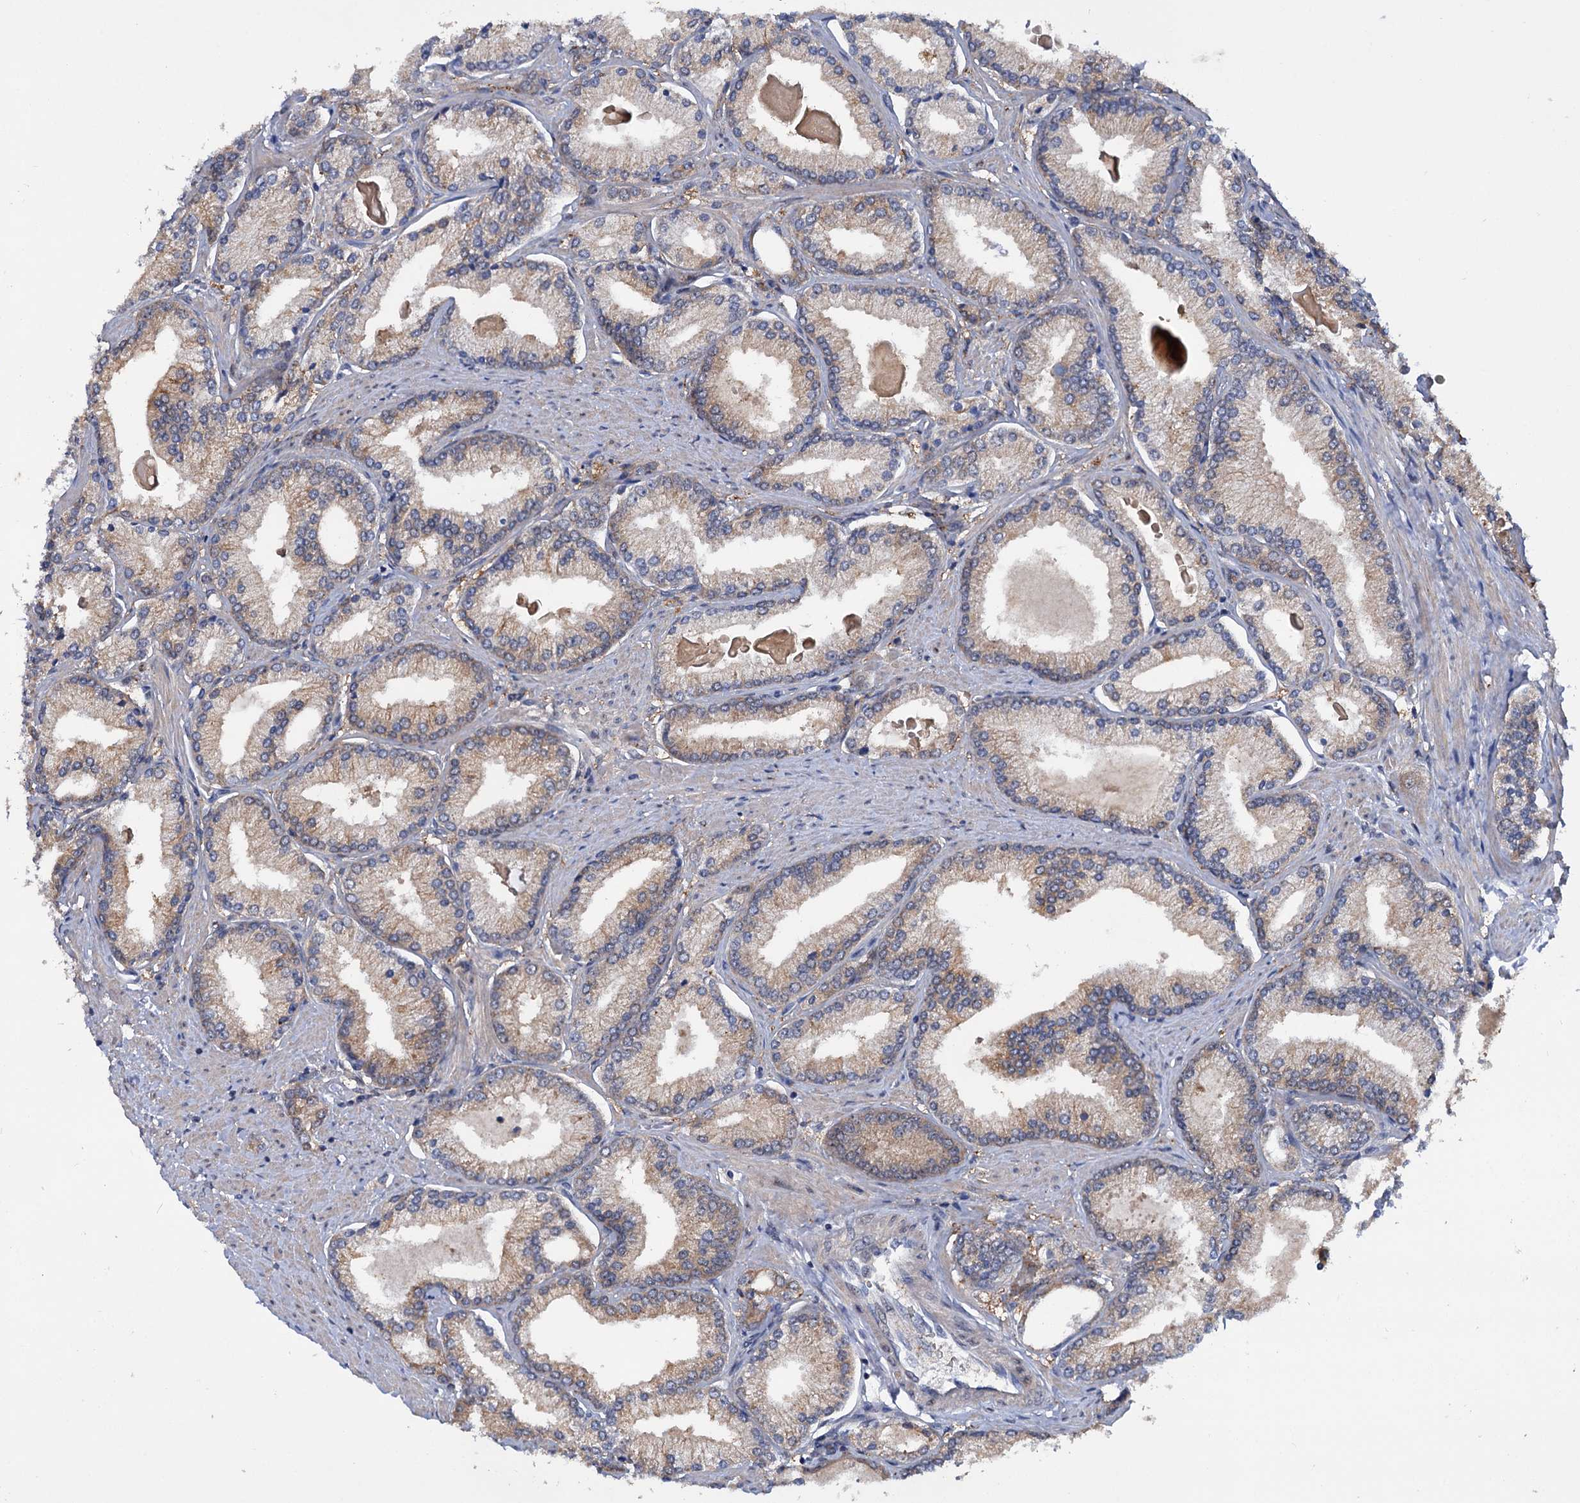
{"staining": {"intensity": "weak", "quantity": "25%-75%", "location": "cytoplasmic/membranous"}, "tissue": "prostate cancer", "cell_type": "Tumor cells", "image_type": "cancer", "snomed": [{"axis": "morphology", "description": "Adenocarcinoma, High grade"}, {"axis": "topography", "description": "Prostate"}], "caption": "This micrograph exhibits IHC staining of prostate cancer, with low weak cytoplasmic/membranous expression in about 25%-75% of tumor cells.", "gene": "MID1IP1", "patient": {"sex": "male", "age": 66}}